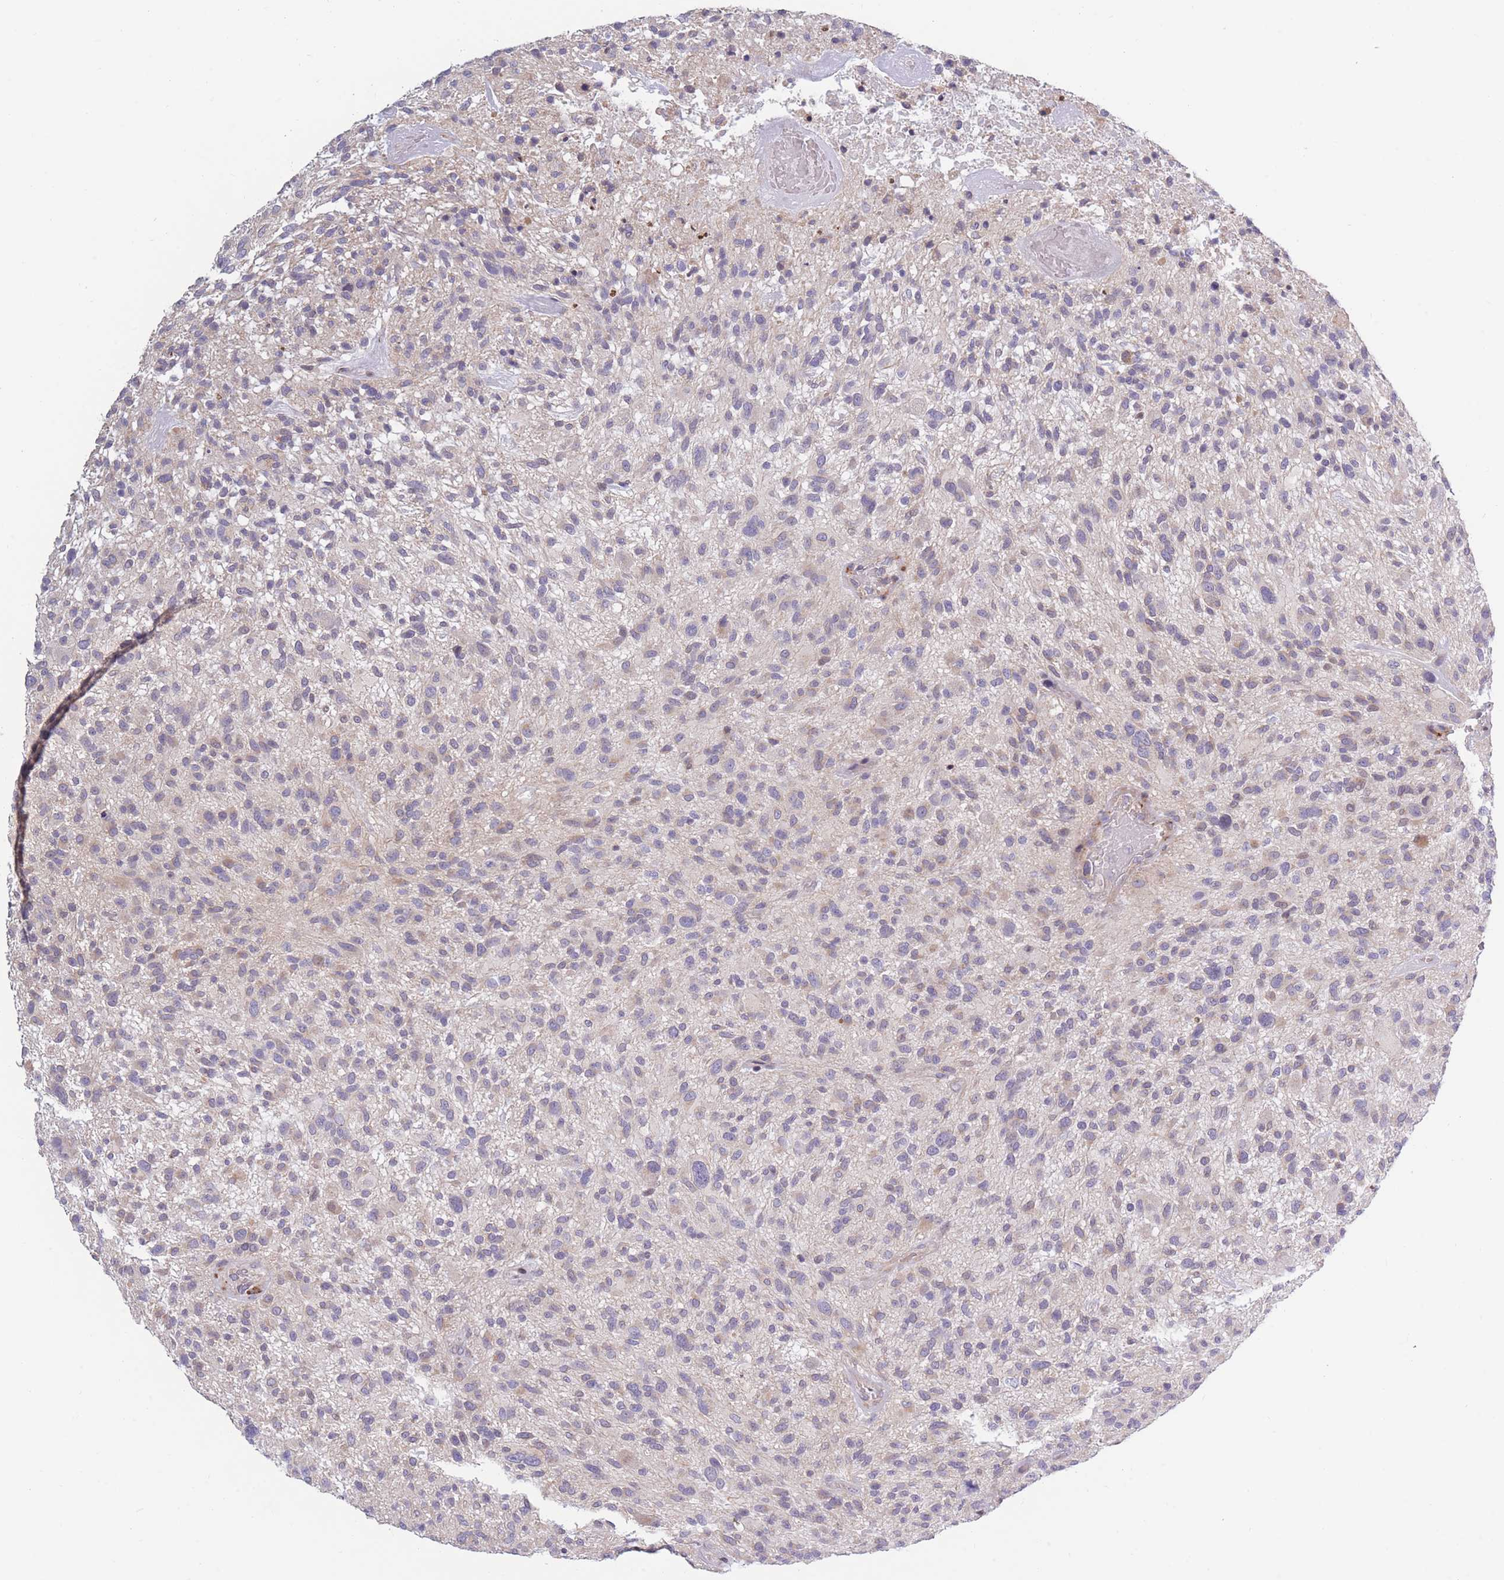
{"staining": {"intensity": "negative", "quantity": "none", "location": "none"}, "tissue": "glioma", "cell_type": "Tumor cells", "image_type": "cancer", "snomed": [{"axis": "morphology", "description": "Glioma, malignant, High grade"}, {"axis": "topography", "description": "Brain"}], "caption": "A high-resolution photomicrograph shows immunohistochemistry (IHC) staining of malignant glioma (high-grade), which displays no significant expression in tumor cells.", "gene": "CCNQ", "patient": {"sex": "male", "age": 47}}